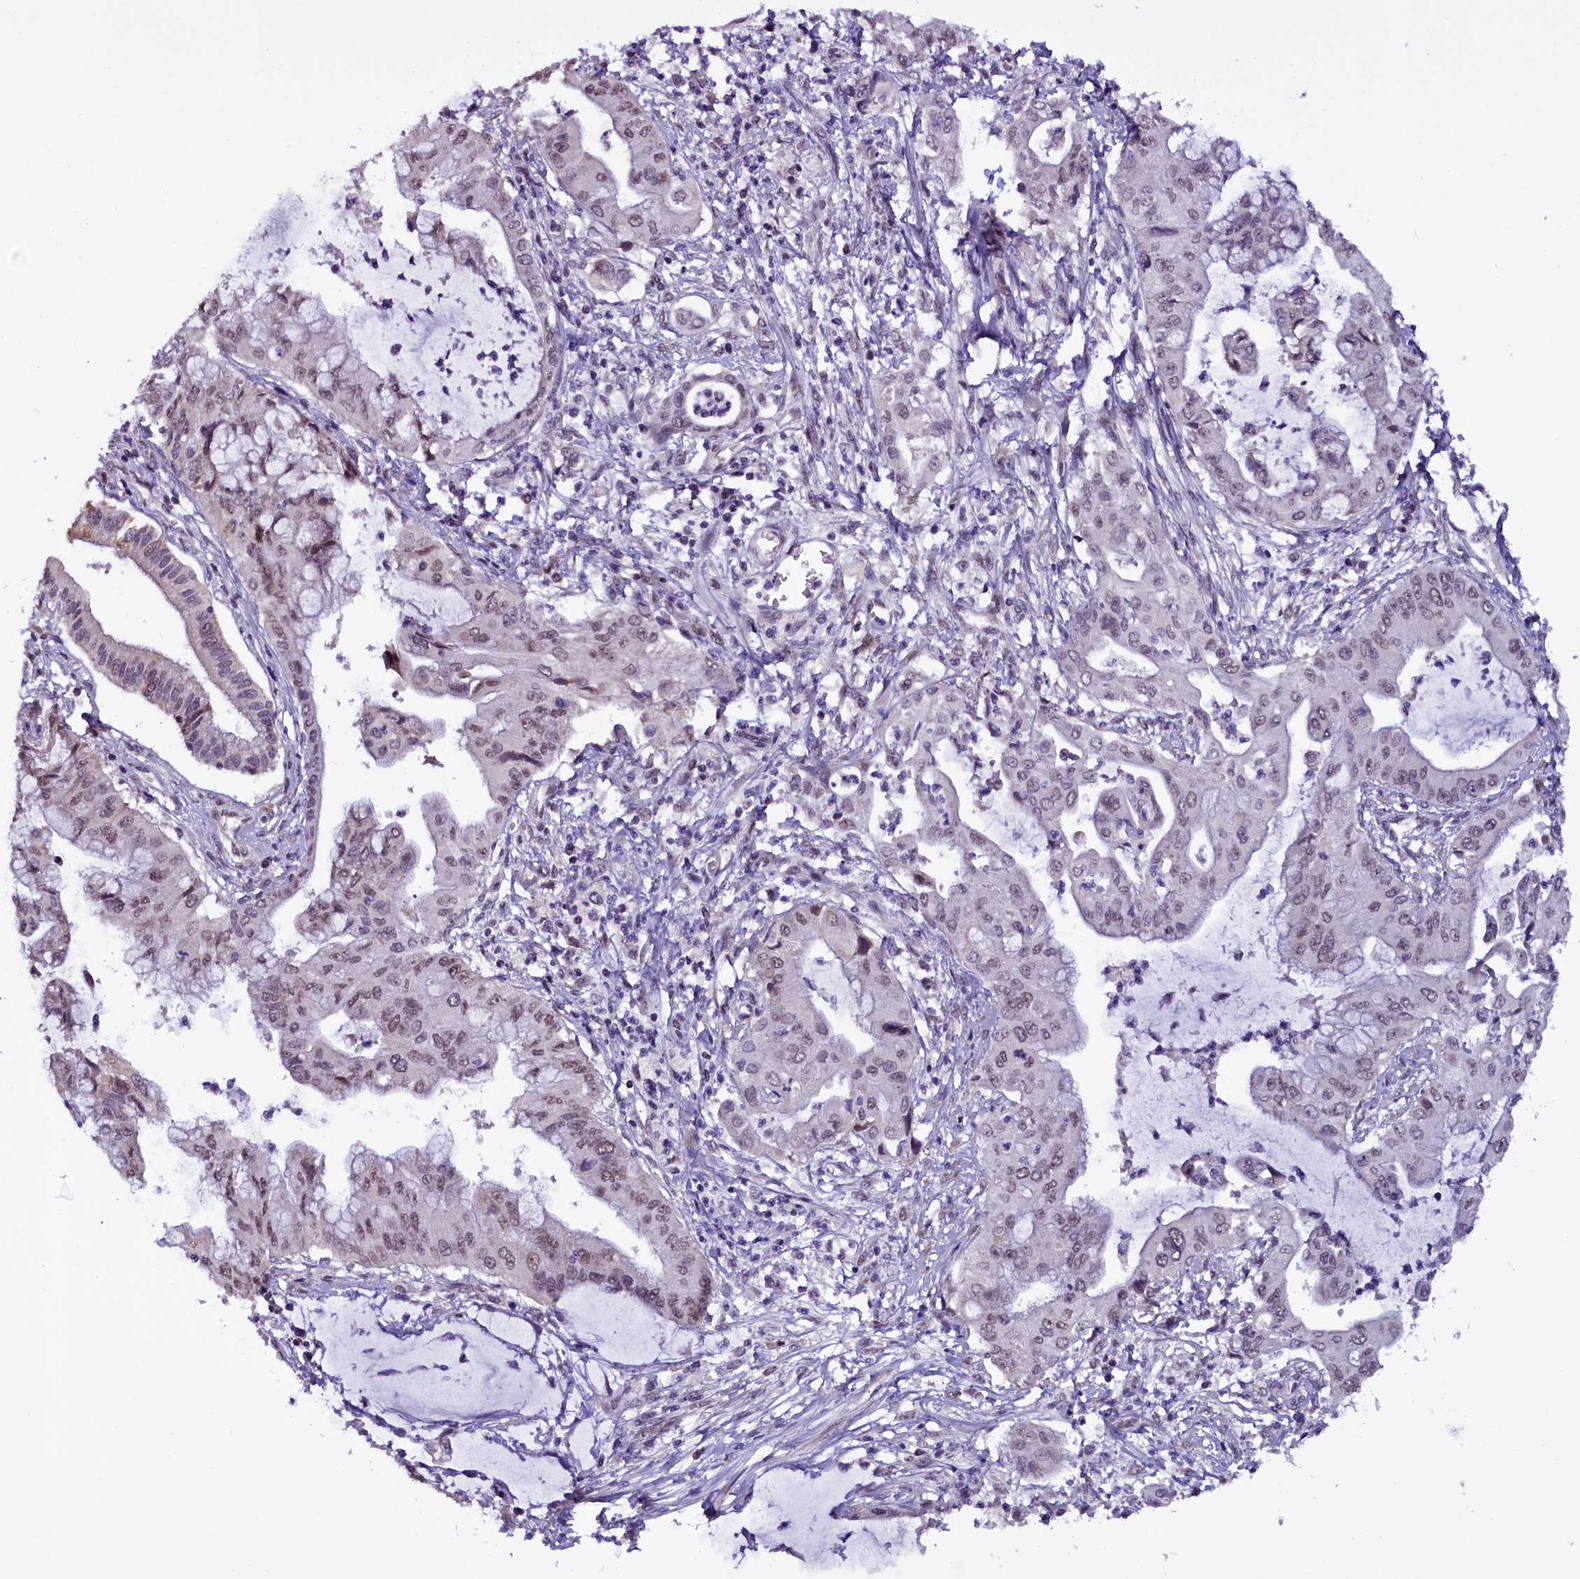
{"staining": {"intensity": "weak", "quantity": "25%-75%", "location": "nuclear"}, "tissue": "pancreatic cancer", "cell_type": "Tumor cells", "image_type": "cancer", "snomed": [{"axis": "morphology", "description": "Adenocarcinoma, NOS"}, {"axis": "topography", "description": "Pancreas"}], "caption": "Brown immunohistochemical staining in human pancreatic cancer demonstrates weak nuclear positivity in about 25%-75% of tumor cells.", "gene": "RPUSD2", "patient": {"sex": "male", "age": 46}}